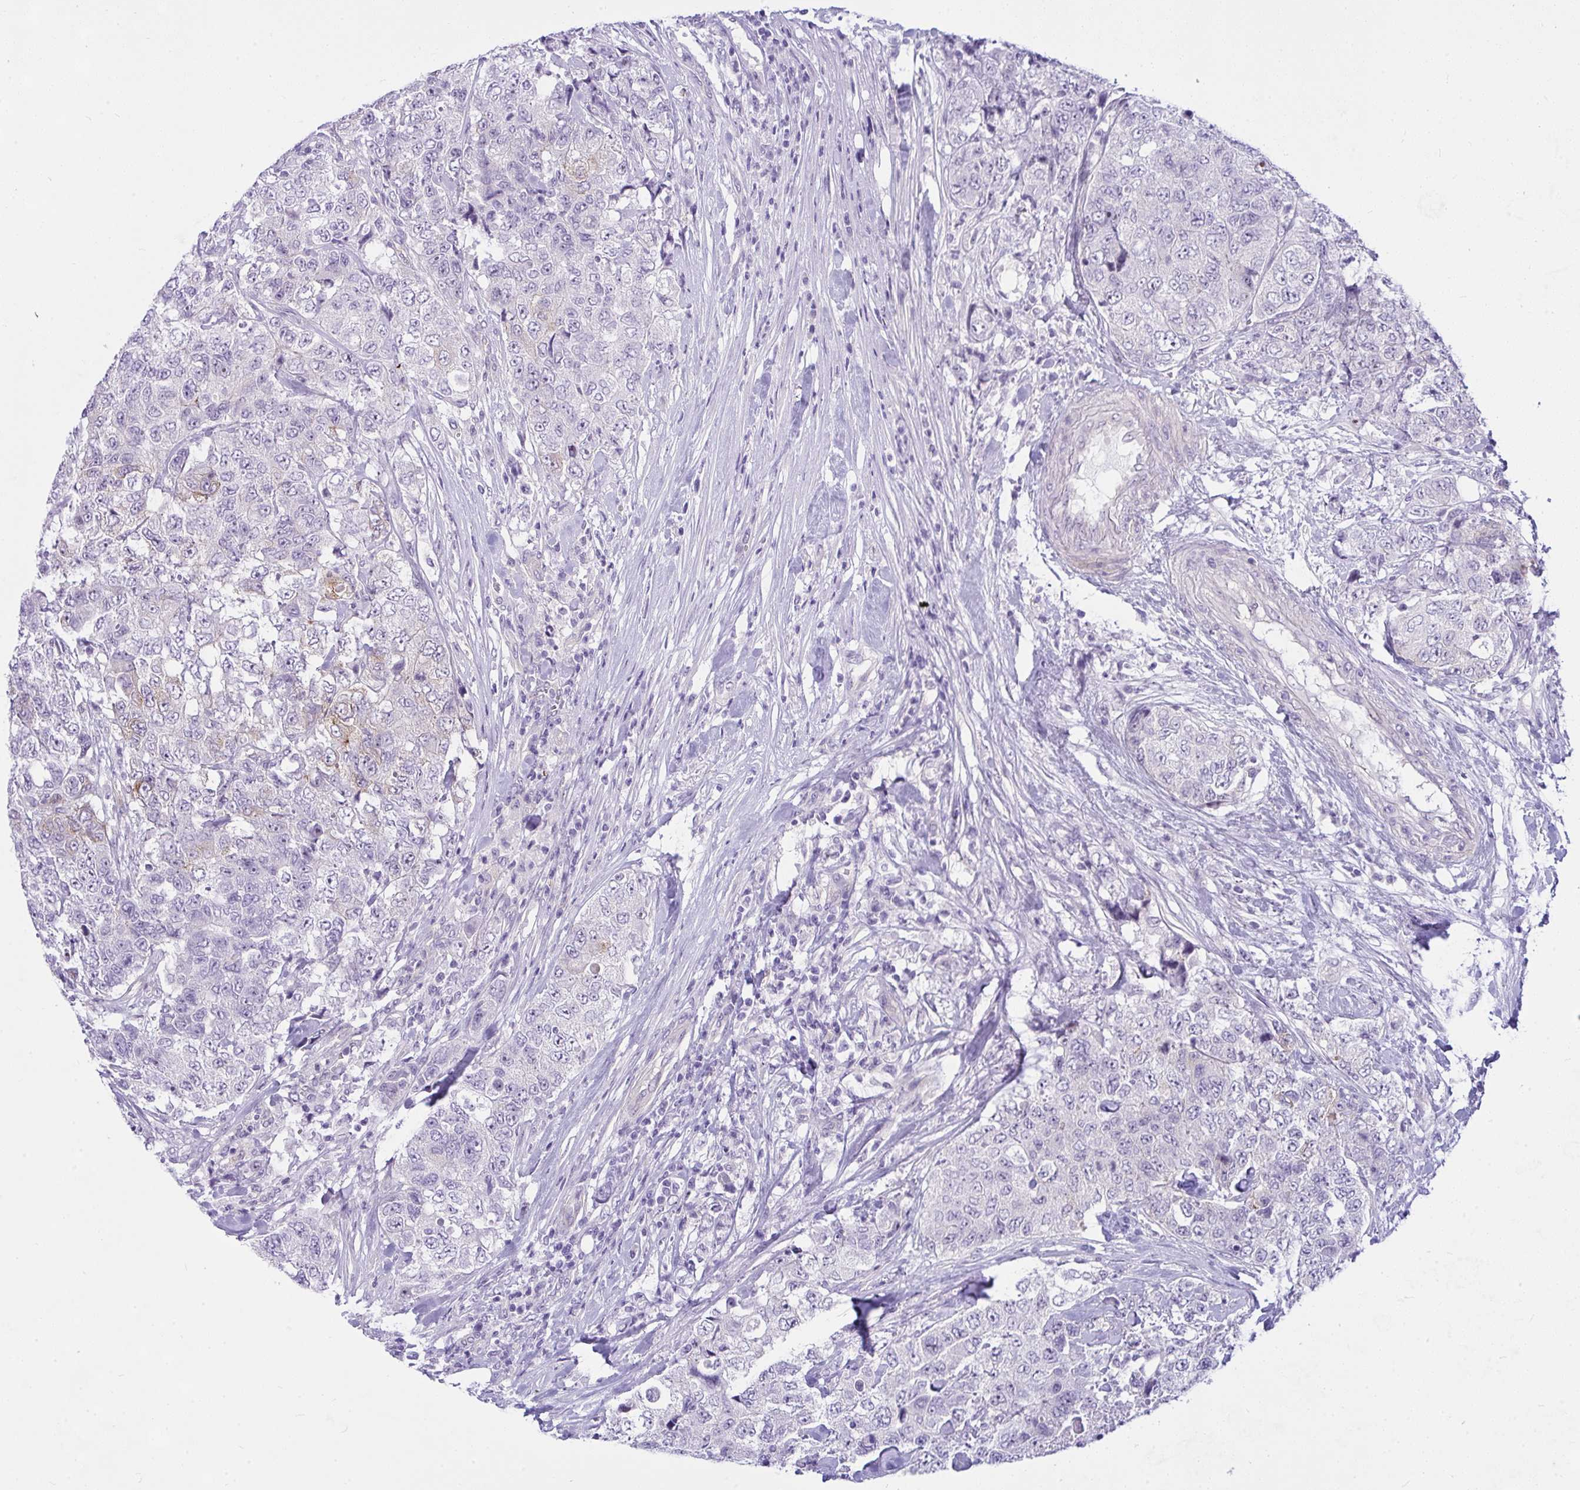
{"staining": {"intensity": "moderate", "quantity": "<25%", "location": "cytoplasmic/membranous"}, "tissue": "urothelial cancer", "cell_type": "Tumor cells", "image_type": "cancer", "snomed": [{"axis": "morphology", "description": "Urothelial carcinoma, High grade"}, {"axis": "topography", "description": "Urinary bladder"}], "caption": "This histopathology image displays urothelial cancer stained with immunohistochemistry (IHC) to label a protein in brown. The cytoplasmic/membranous of tumor cells show moderate positivity for the protein. Nuclei are counter-stained blue.", "gene": "NFXL1", "patient": {"sex": "female", "age": 78}}